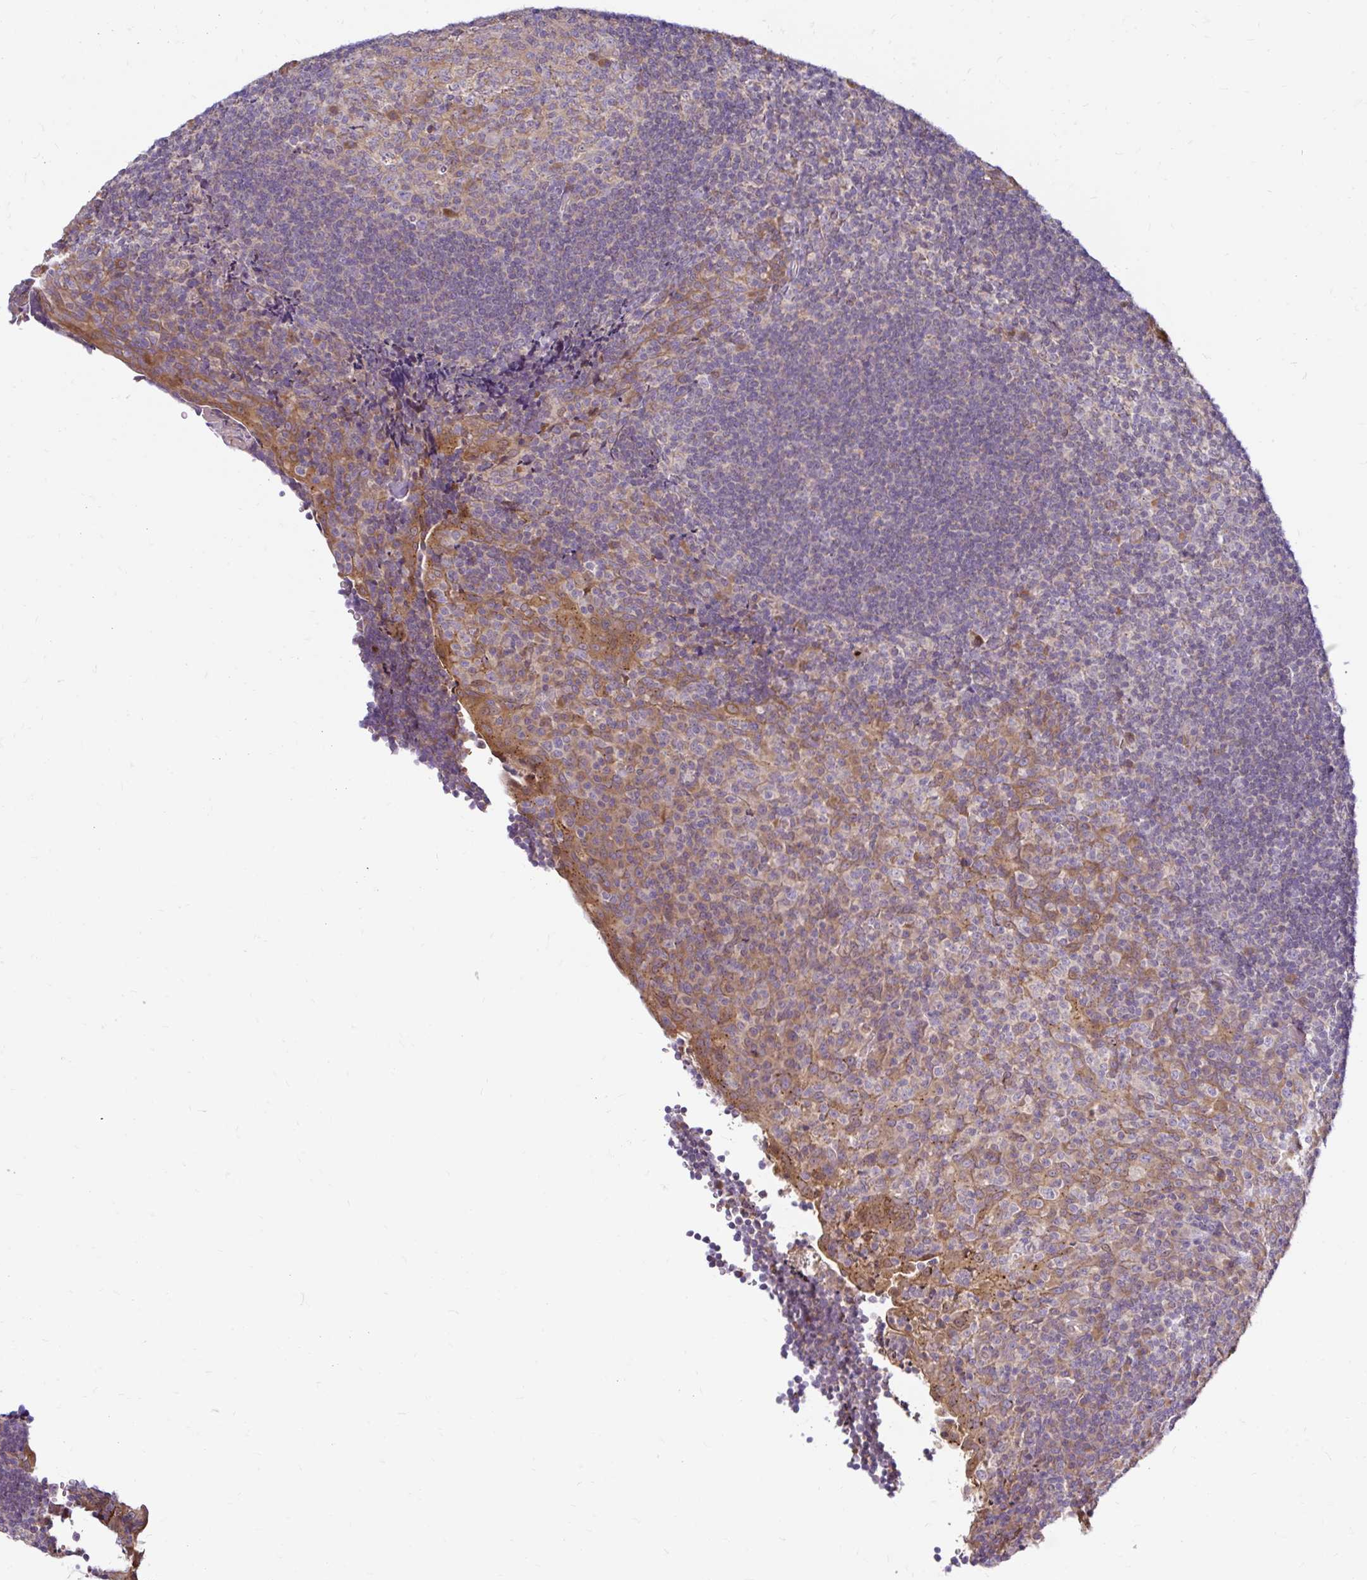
{"staining": {"intensity": "moderate", "quantity": "25%-75%", "location": "cytoplasmic/membranous"}, "tissue": "tonsil", "cell_type": "Germinal center cells", "image_type": "normal", "snomed": [{"axis": "morphology", "description": "Normal tissue, NOS"}, {"axis": "topography", "description": "Tonsil"}], "caption": "High-magnification brightfield microscopy of unremarkable tonsil stained with DAB (brown) and counterstained with hematoxylin (blue). germinal center cells exhibit moderate cytoplasmic/membranous positivity is identified in approximately25%-75% of cells.", "gene": "ARHGEF37", "patient": {"sex": "male", "age": 17}}